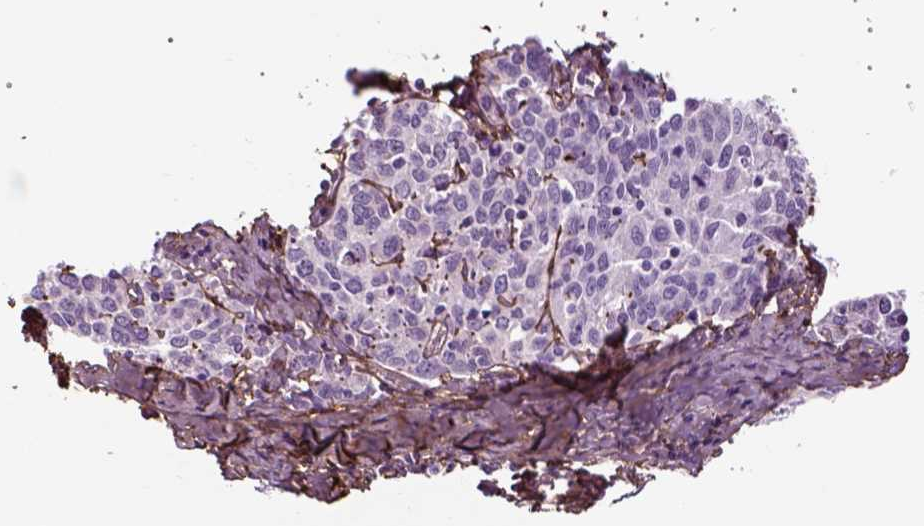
{"staining": {"intensity": "negative", "quantity": "none", "location": "none"}, "tissue": "cervical cancer", "cell_type": "Tumor cells", "image_type": "cancer", "snomed": [{"axis": "morphology", "description": "Squamous cell carcinoma, NOS"}, {"axis": "topography", "description": "Cervix"}], "caption": "The histopathology image demonstrates no significant expression in tumor cells of squamous cell carcinoma (cervical).", "gene": "COL6A2", "patient": {"sex": "female", "age": 62}}